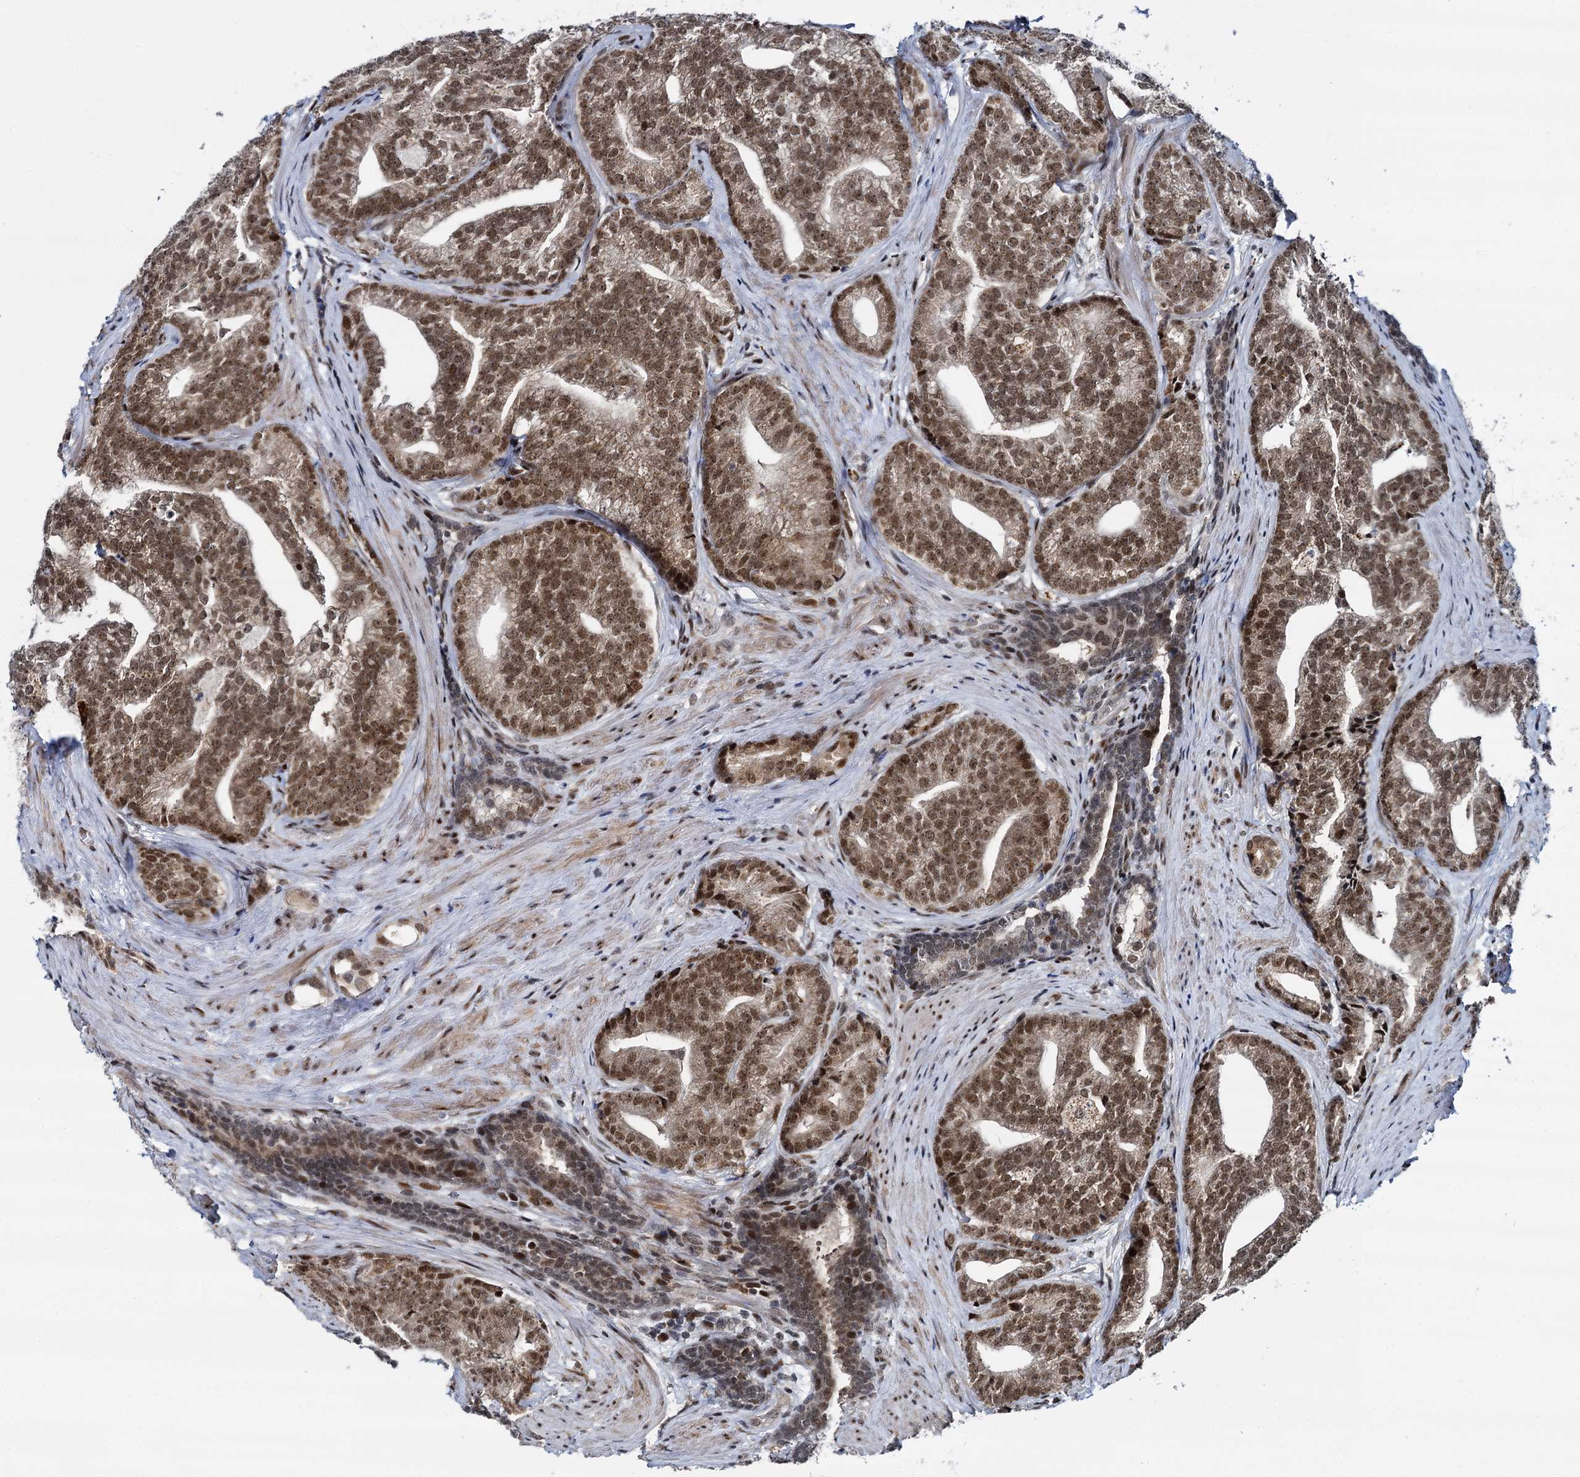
{"staining": {"intensity": "moderate", "quantity": ">75%", "location": "nuclear"}, "tissue": "prostate cancer", "cell_type": "Tumor cells", "image_type": "cancer", "snomed": [{"axis": "morphology", "description": "Adenocarcinoma, Low grade"}, {"axis": "topography", "description": "Prostate"}], "caption": "Protein staining of prostate cancer tissue demonstrates moderate nuclear positivity in approximately >75% of tumor cells. Using DAB (3,3'-diaminobenzidine) (brown) and hematoxylin (blue) stains, captured at high magnification using brightfield microscopy.", "gene": "RUFY2", "patient": {"sex": "male", "age": 71}}